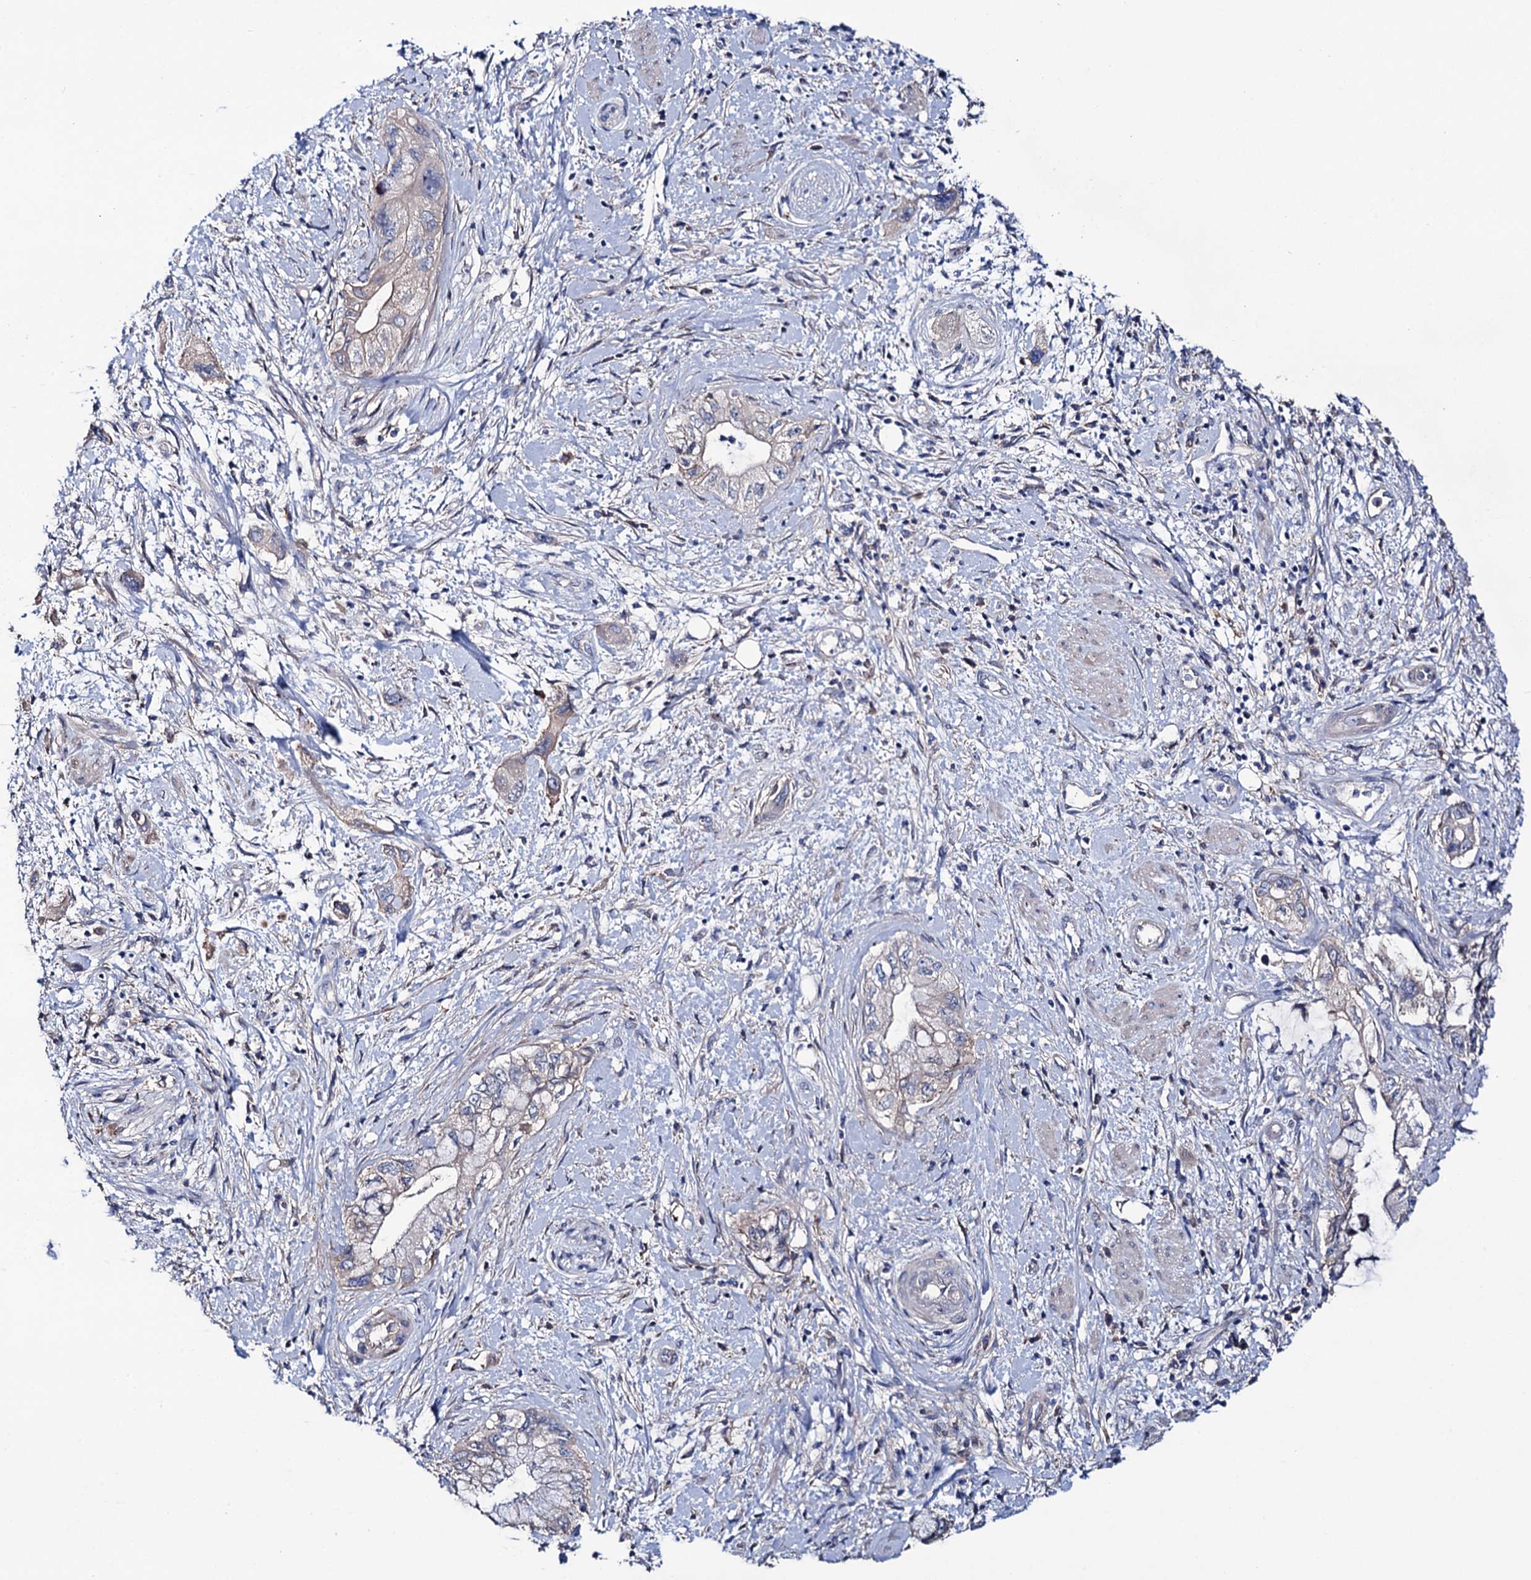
{"staining": {"intensity": "weak", "quantity": "<25%", "location": "cytoplasmic/membranous"}, "tissue": "pancreatic cancer", "cell_type": "Tumor cells", "image_type": "cancer", "snomed": [{"axis": "morphology", "description": "Adenocarcinoma, NOS"}, {"axis": "topography", "description": "Pancreas"}], "caption": "This is a image of IHC staining of adenocarcinoma (pancreatic), which shows no expression in tumor cells. (DAB IHC with hematoxylin counter stain).", "gene": "PPP1R32", "patient": {"sex": "female", "age": 73}}